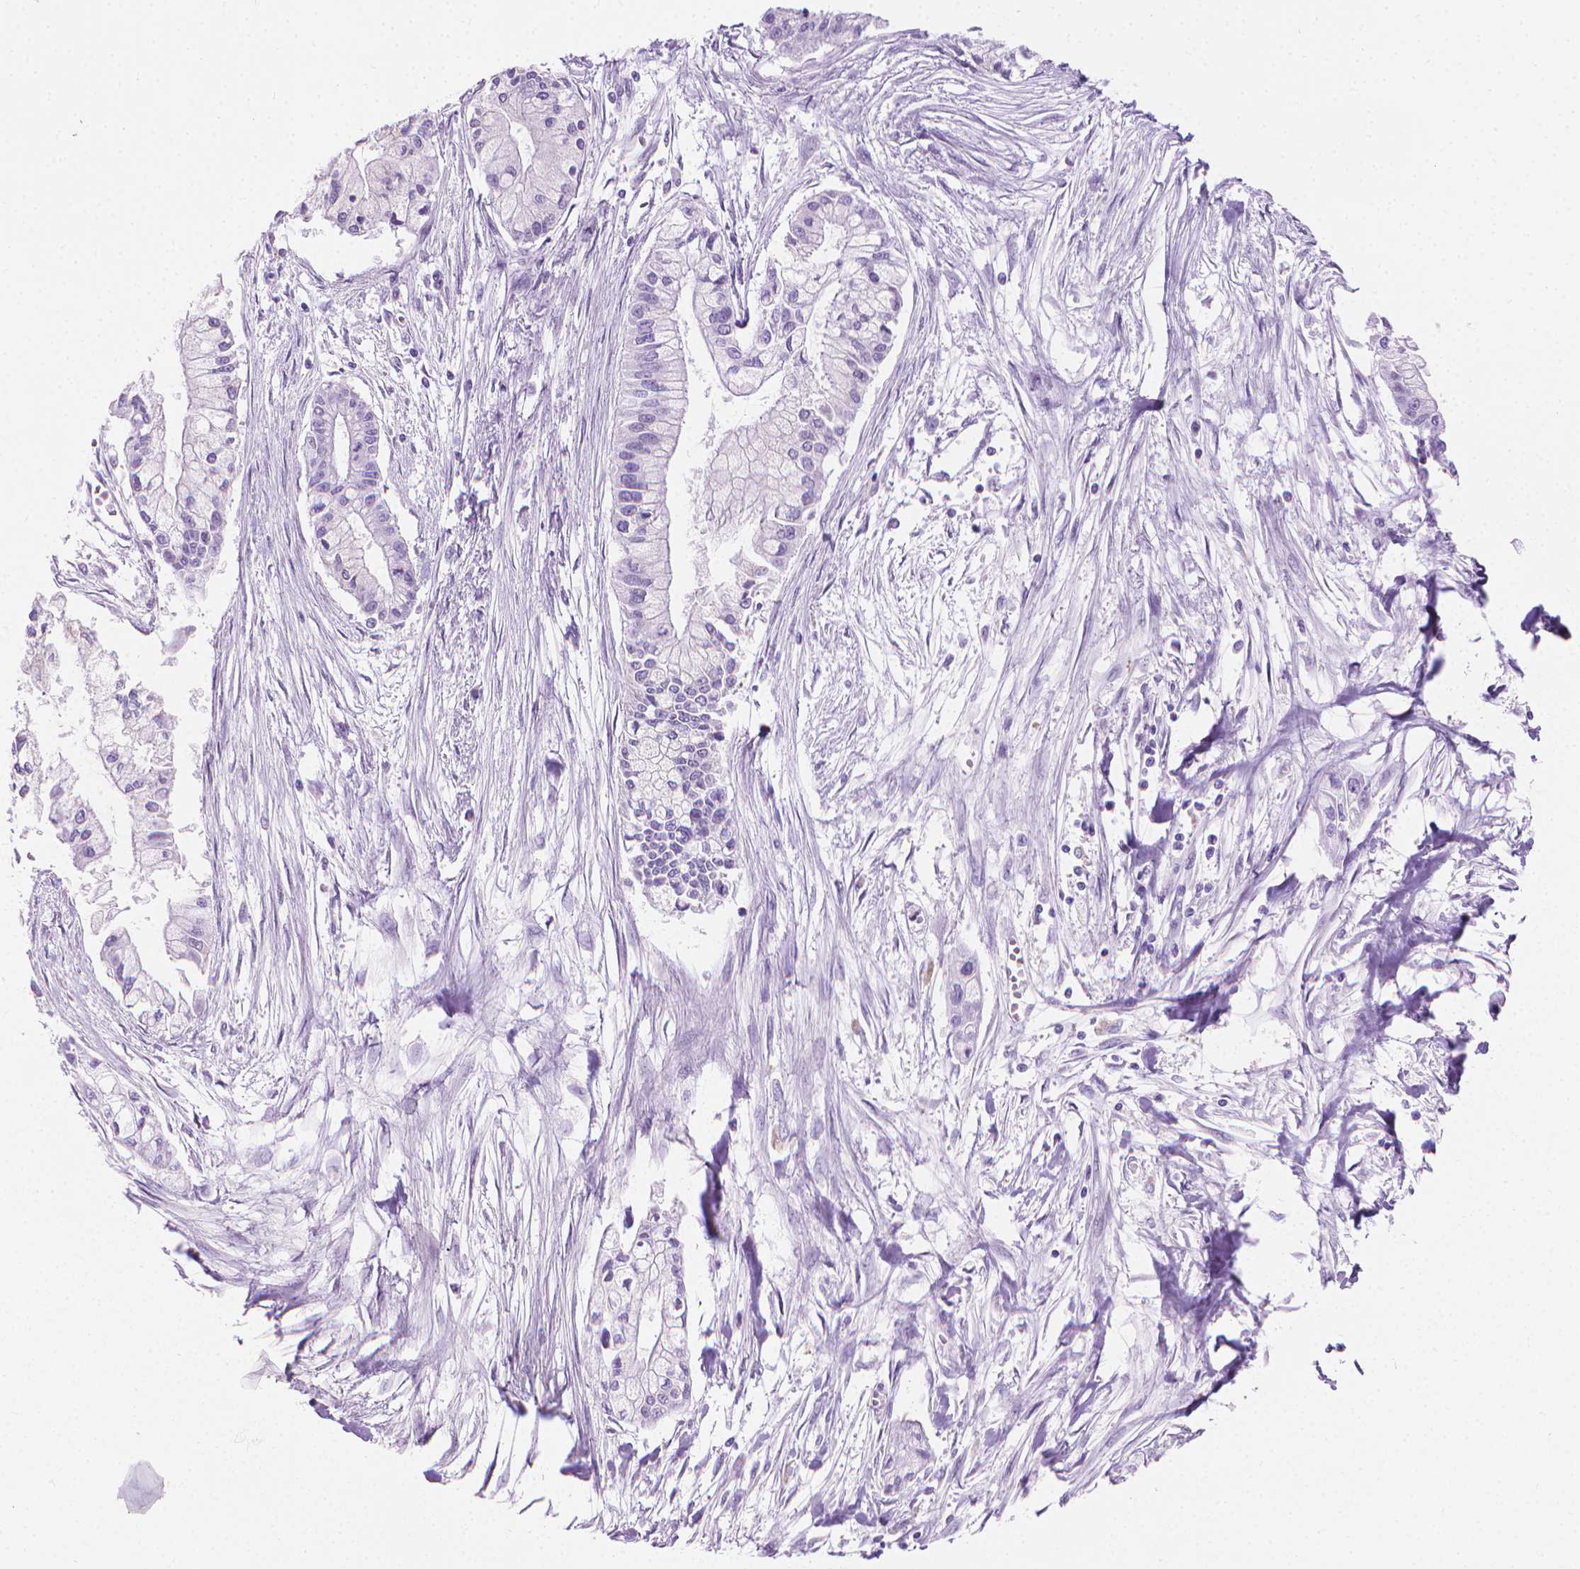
{"staining": {"intensity": "negative", "quantity": "none", "location": "none"}, "tissue": "pancreatic cancer", "cell_type": "Tumor cells", "image_type": "cancer", "snomed": [{"axis": "morphology", "description": "Adenocarcinoma, NOS"}, {"axis": "topography", "description": "Pancreas"}], "caption": "High power microscopy histopathology image of an immunohistochemistry (IHC) micrograph of pancreatic cancer, revealing no significant staining in tumor cells. Brightfield microscopy of immunohistochemistry stained with DAB (3,3'-diaminobenzidine) (brown) and hematoxylin (blue), captured at high magnification.", "gene": "CFAP52", "patient": {"sex": "male", "age": 54}}